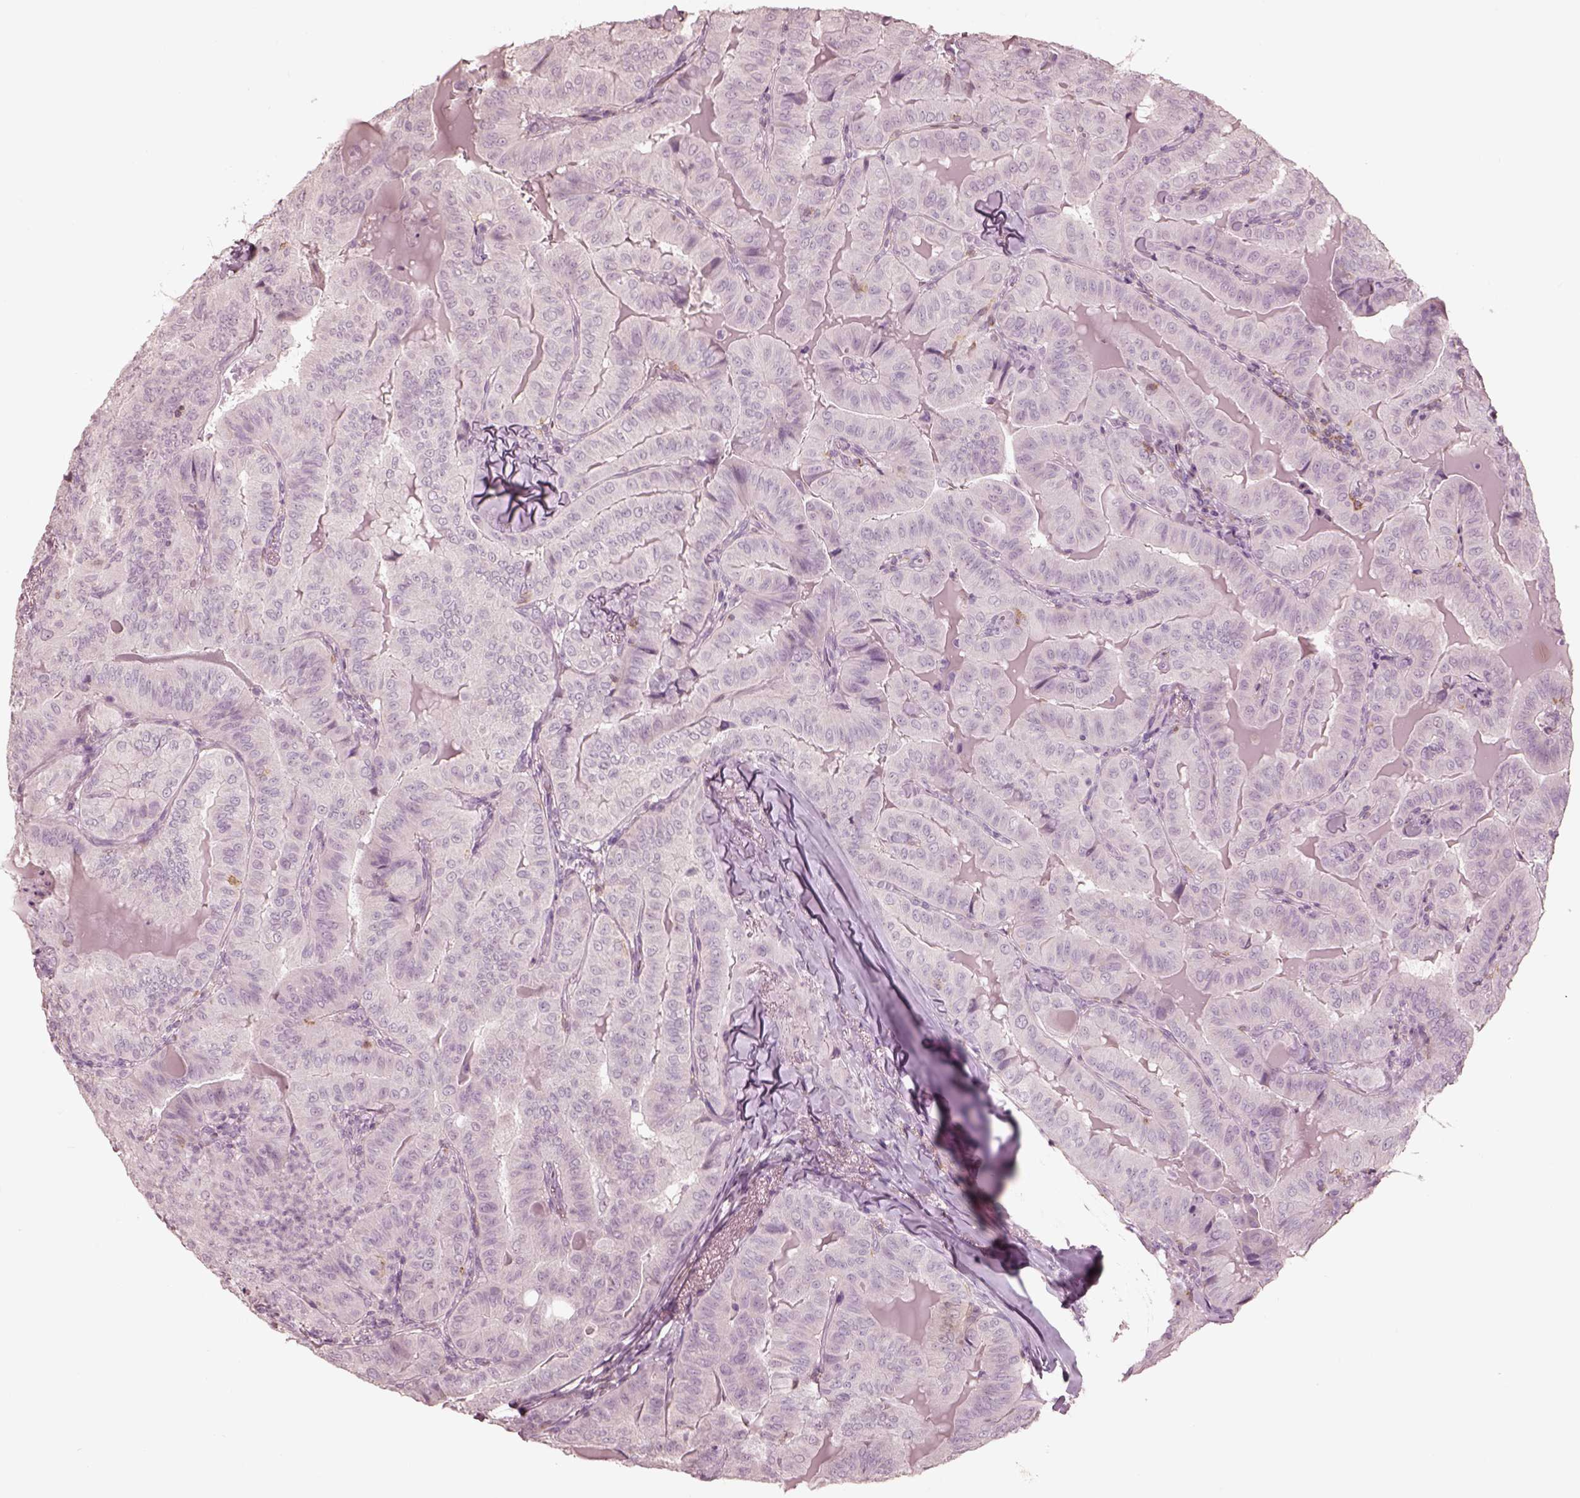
{"staining": {"intensity": "negative", "quantity": "none", "location": "none"}, "tissue": "thyroid cancer", "cell_type": "Tumor cells", "image_type": "cancer", "snomed": [{"axis": "morphology", "description": "Papillary adenocarcinoma, NOS"}, {"axis": "topography", "description": "Thyroid gland"}], "caption": "An image of thyroid cancer stained for a protein exhibits no brown staining in tumor cells. (Brightfield microscopy of DAB immunohistochemistry at high magnification).", "gene": "PDCD1", "patient": {"sex": "female", "age": 68}}